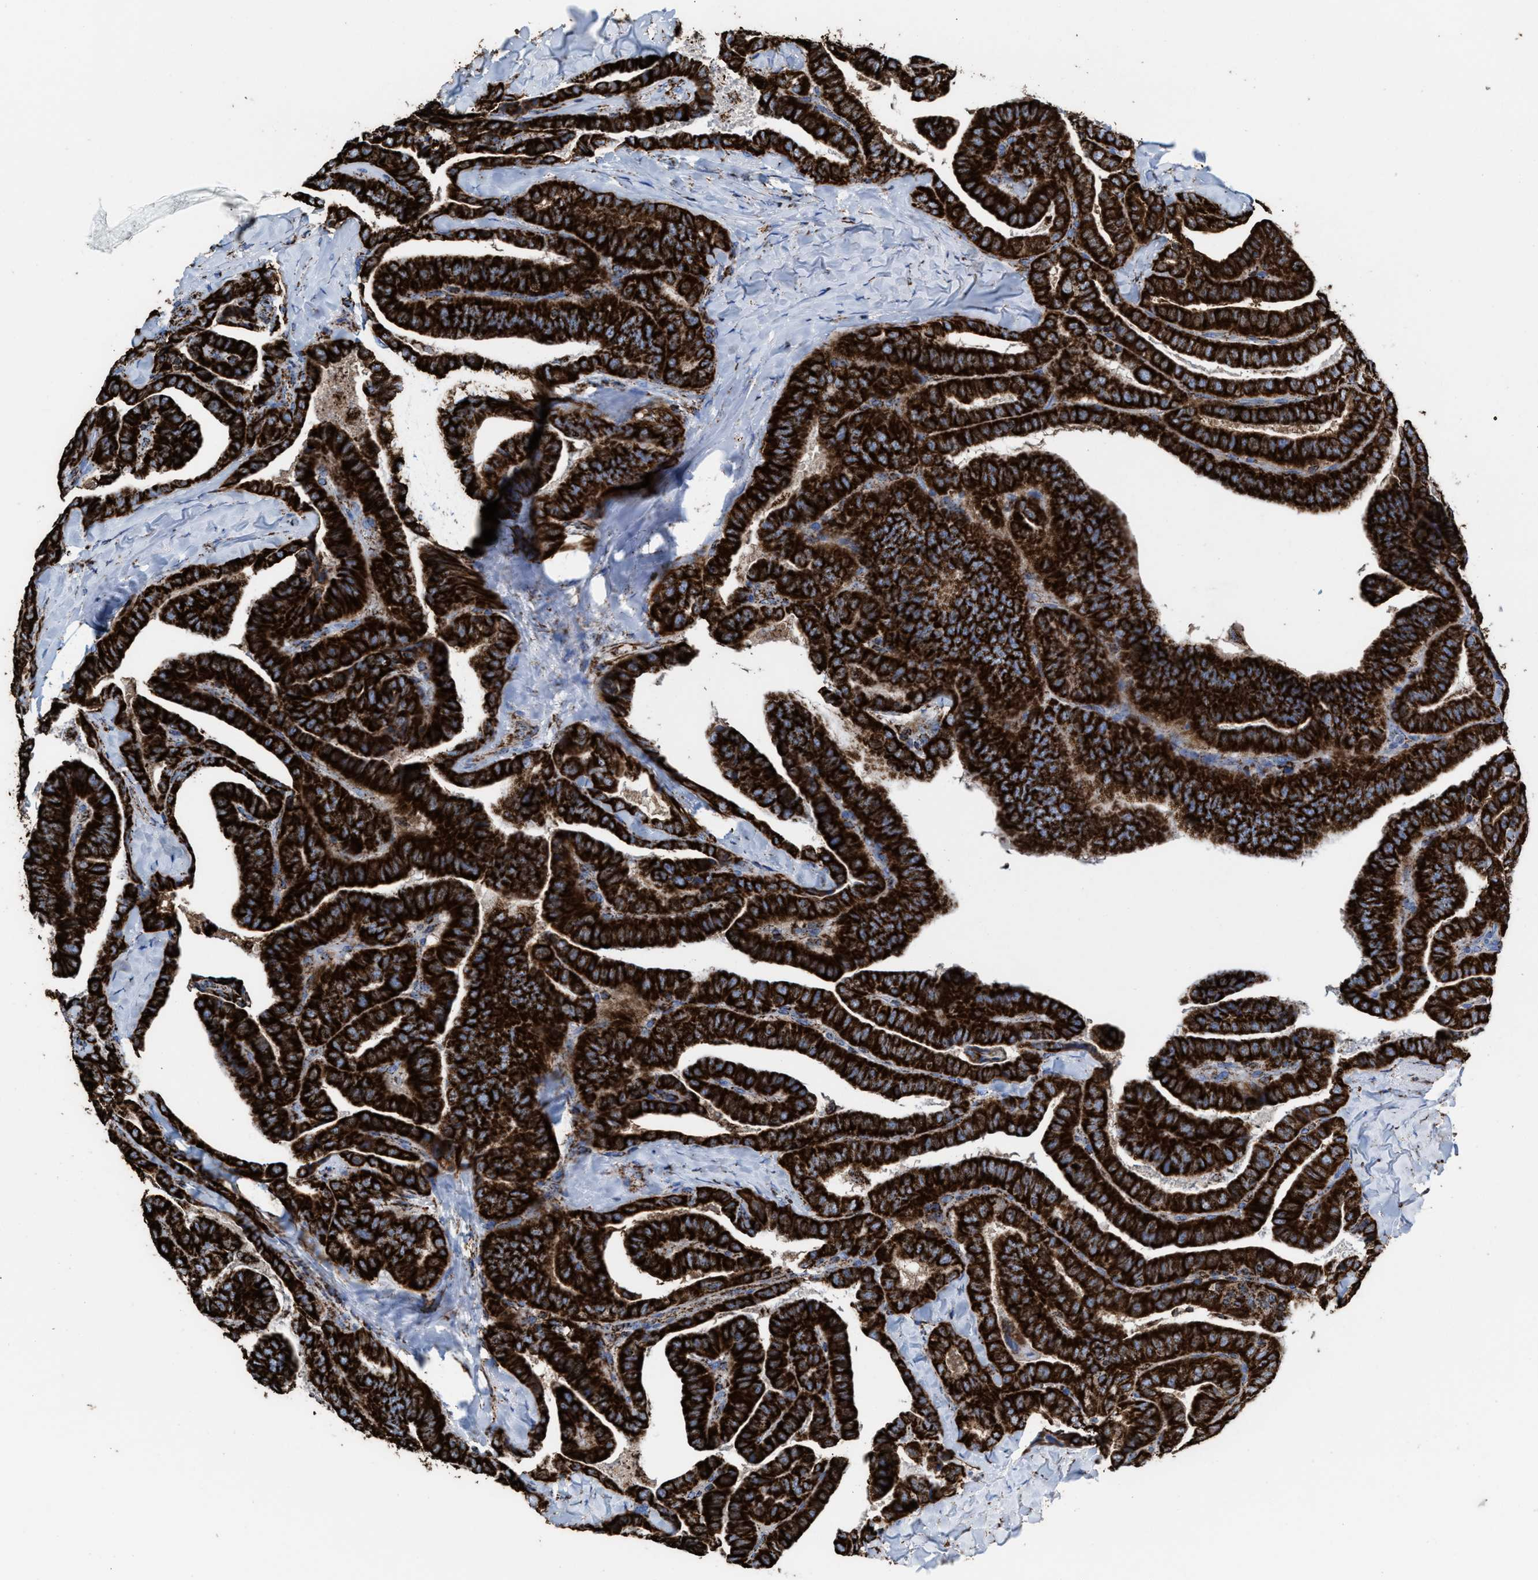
{"staining": {"intensity": "strong", "quantity": ">75%", "location": "cytoplasmic/membranous"}, "tissue": "thyroid cancer", "cell_type": "Tumor cells", "image_type": "cancer", "snomed": [{"axis": "morphology", "description": "Papillary adenocarcinoma, NOS"}, {"axis": "topography", "description": "Thyroid gland"}], "caption": "A brown stain highlights strong cytoplasmic/membranous positivity of a protein in thyroid papillary adenocarcinoma tumor cells.", "gene": "ECHS1", "patient": {"sex": "male", "age": 77}}